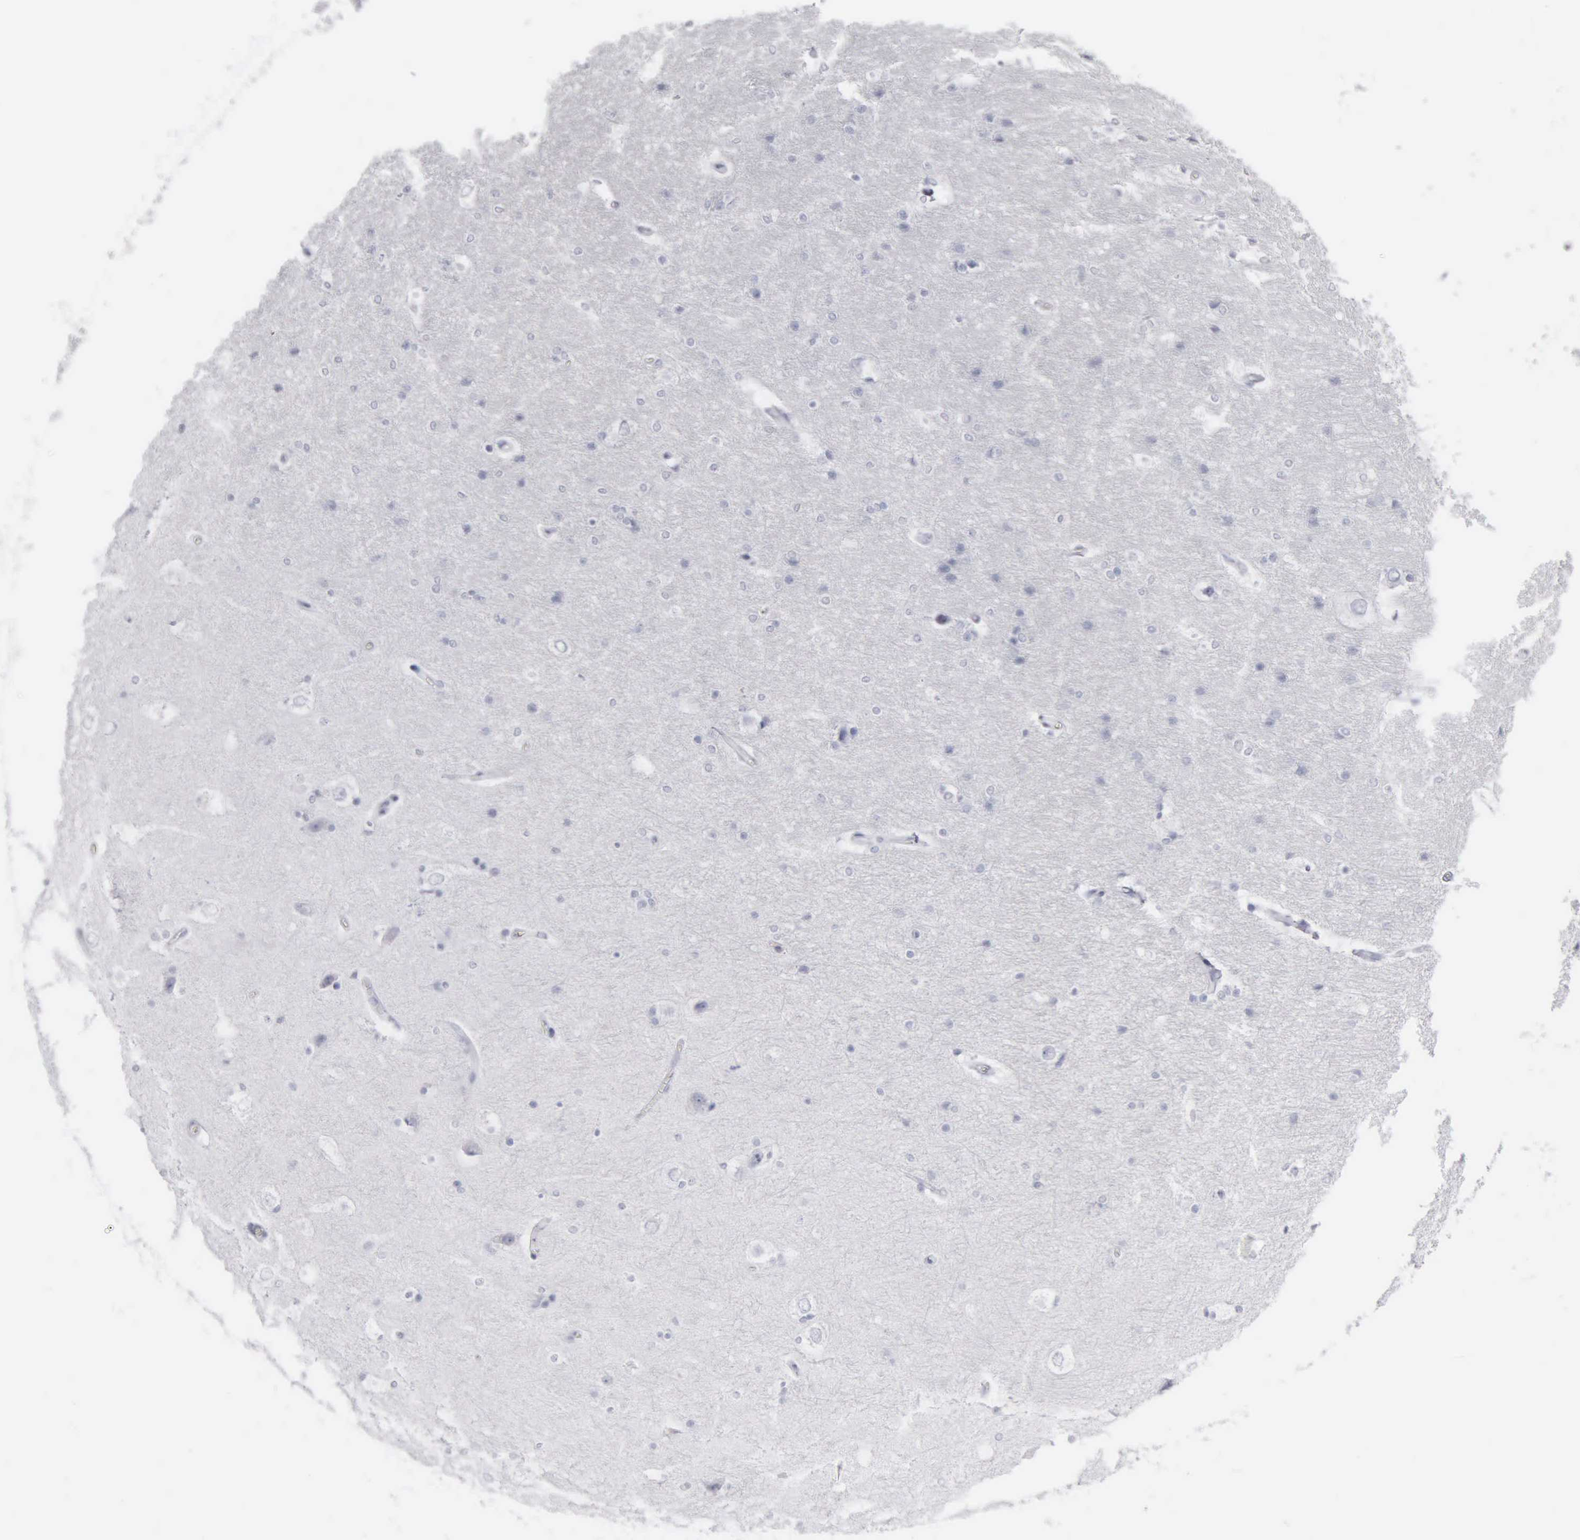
{"staining": {"intensity": "negative", "quantity": "none", "location": "none"}, "tissue": "hippocampus", "cell_type": "Glial cells", "image_type": "normal", "snomed": [{"axis": "morphology", "description": "Normal tissue, NOS"}, {"axis": "topography", "description": "Hippocampus"}], "caption": "DAB immunohistochemical staining of unremarkable human hippocampus shows no significant positivity in glial cells.", "gene": "KRT20", "patient": {"sex": "female", "age": 19}}